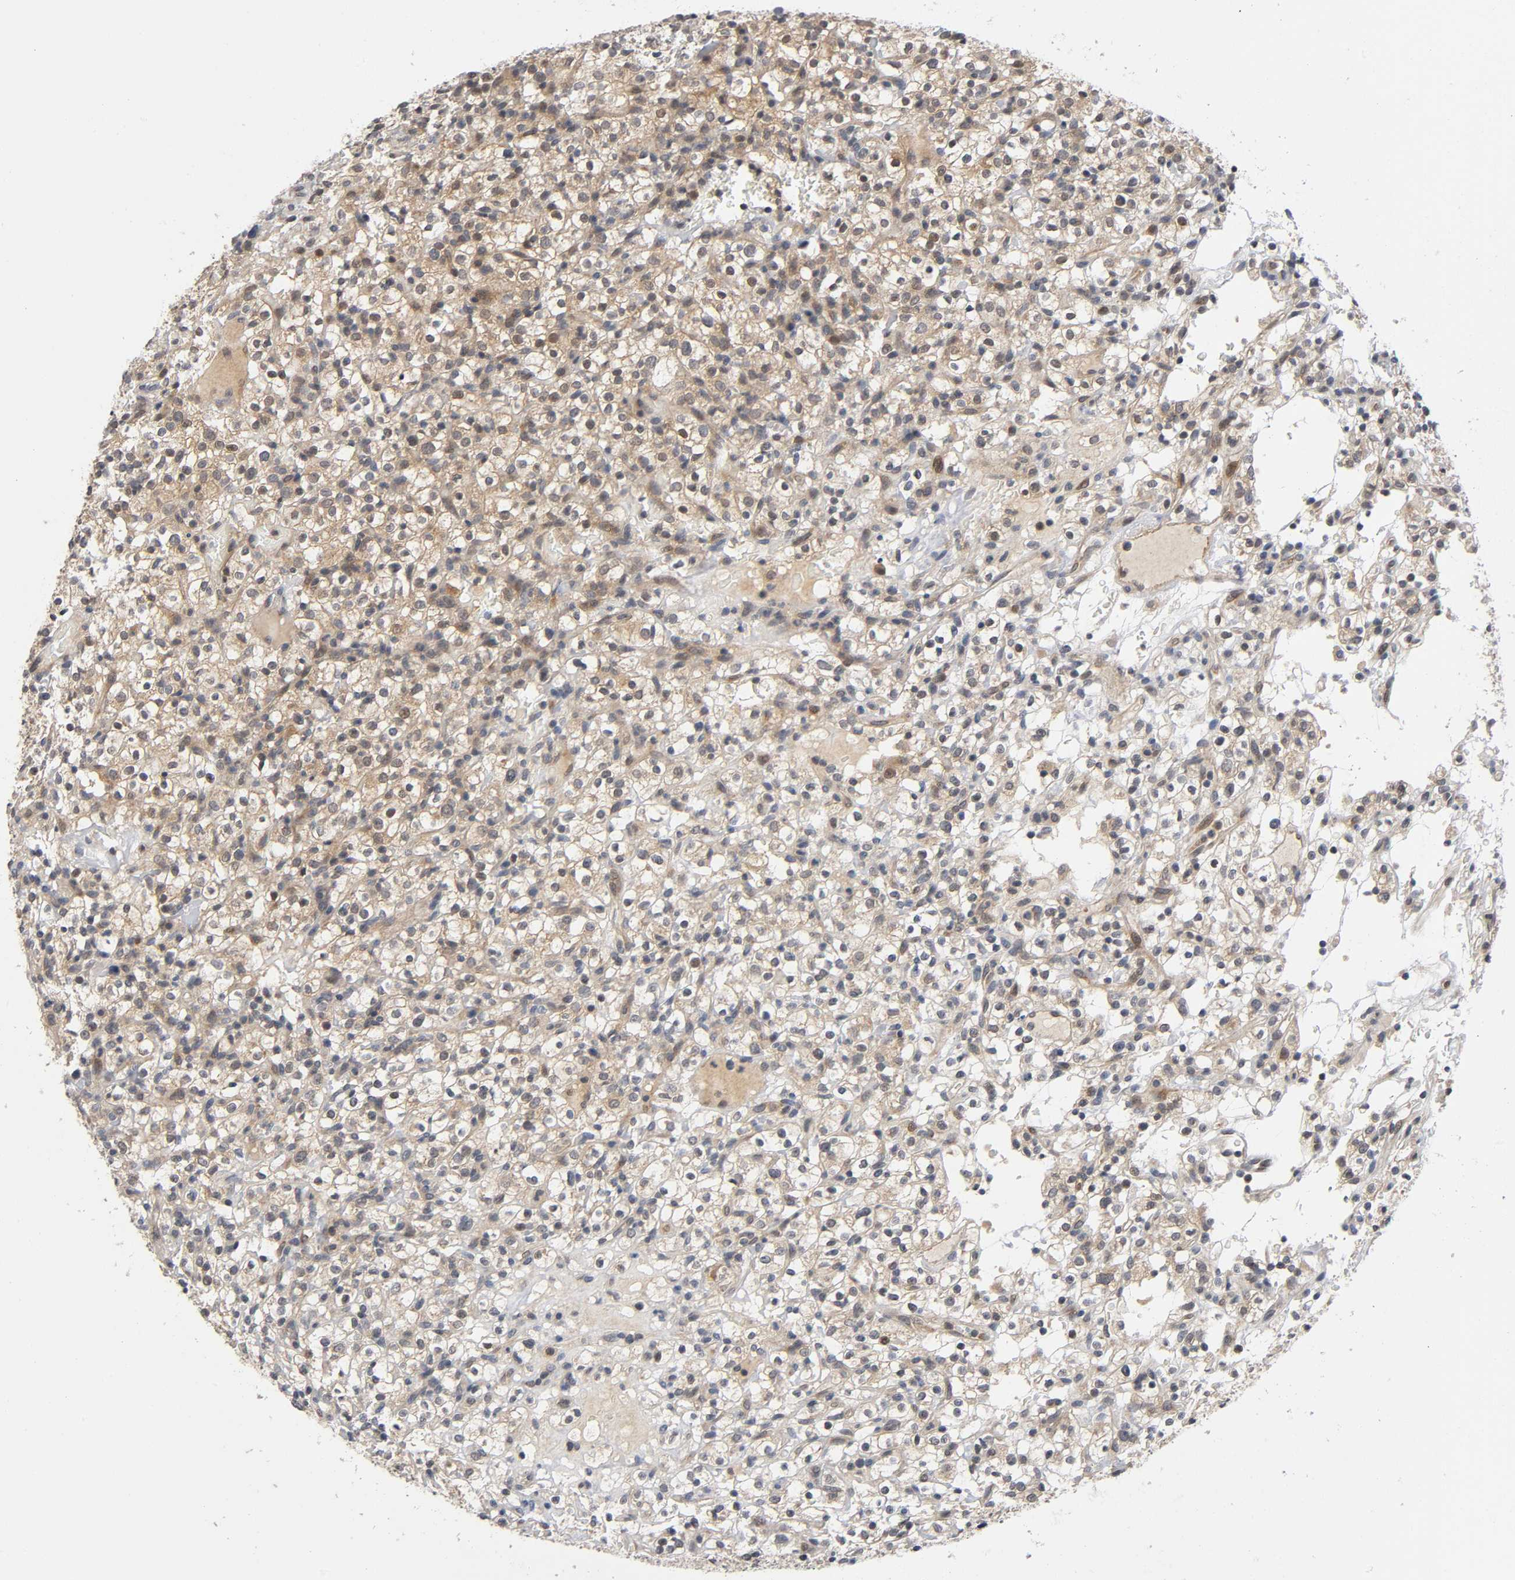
{"staining": {"intensity": "moderate", "quantity": ">75%", "location": "cytoplasmic/membranous,nuclear"}, "tissue": "renal cancer", "cell_type": "Tumor cells", "image_type": "cancer", "snomed": [{"axis": "morphology", "description": "Normal tissue, NOS"}, {"axis": "morphology", "description": "Adenocarcinoma, NOS"}, {"axis": "topography", "description": "Kidney"}], "caption": "Adenocarcinoma (renal) stained with a protein marker displays moderate staining in tumor cells.", "gene": "MAPK8", "patient": {"sex": "female", "age": 72}}